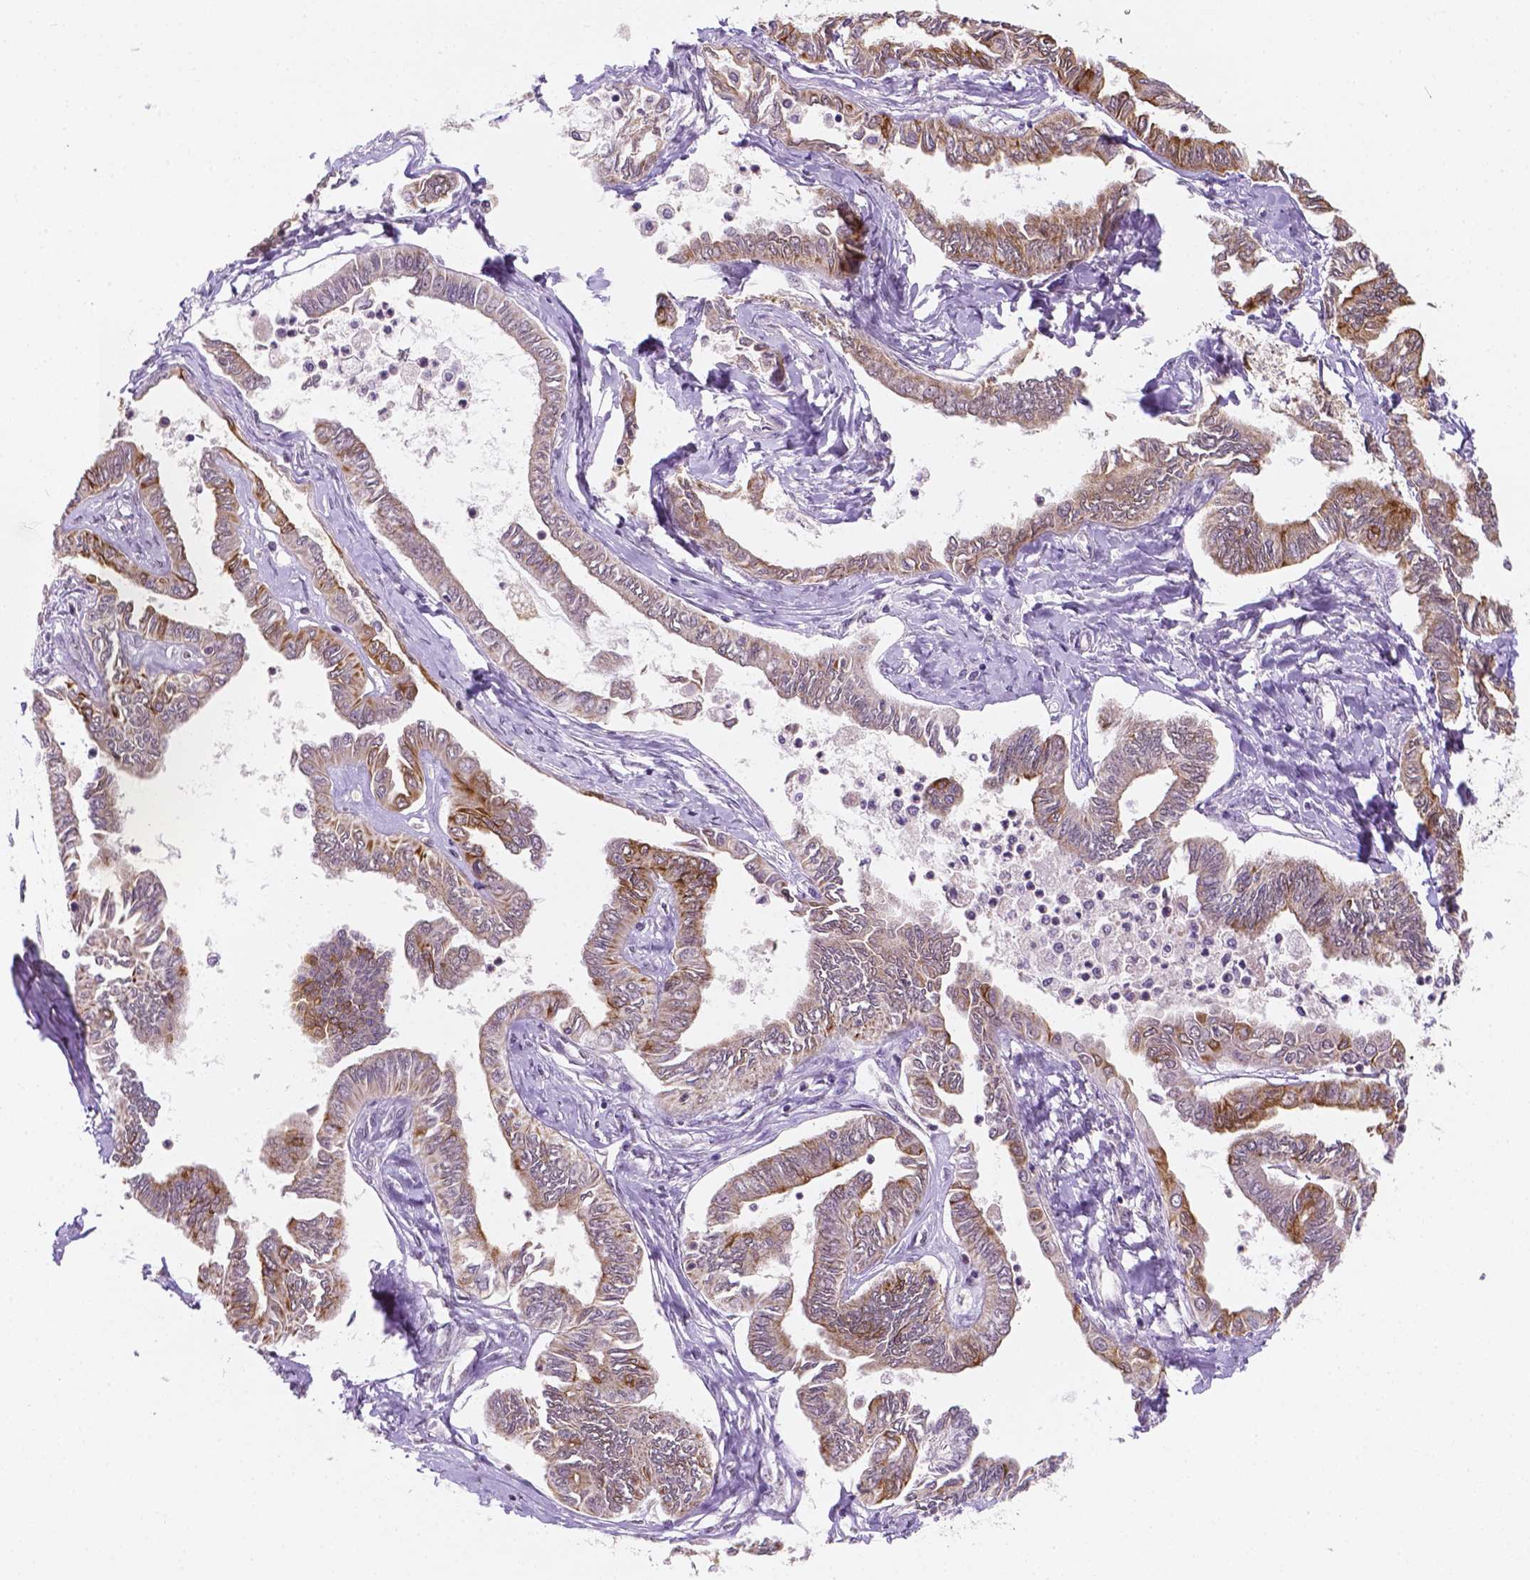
{"staining": {"intensity": "moderate", "quantity": ">75%", "location": "cytoplasmic/membranous"}, "tissue": "ovarian cancer", "cell_type": "Tumor cells", "image_type": "cancer", "snomed": [{"axis": "morphology", "description": "Carcinoma, endometroid"}, {"axis": "topography", "description": "Ovary"}], "caption": "Protein expression analysis of ovarian cancer shows moderate cytoplasmic/membranous positivity in approximately >75% of tumor cells.", "gene": "SHLD3", "patient": {"sex": "female", "age": 70}}